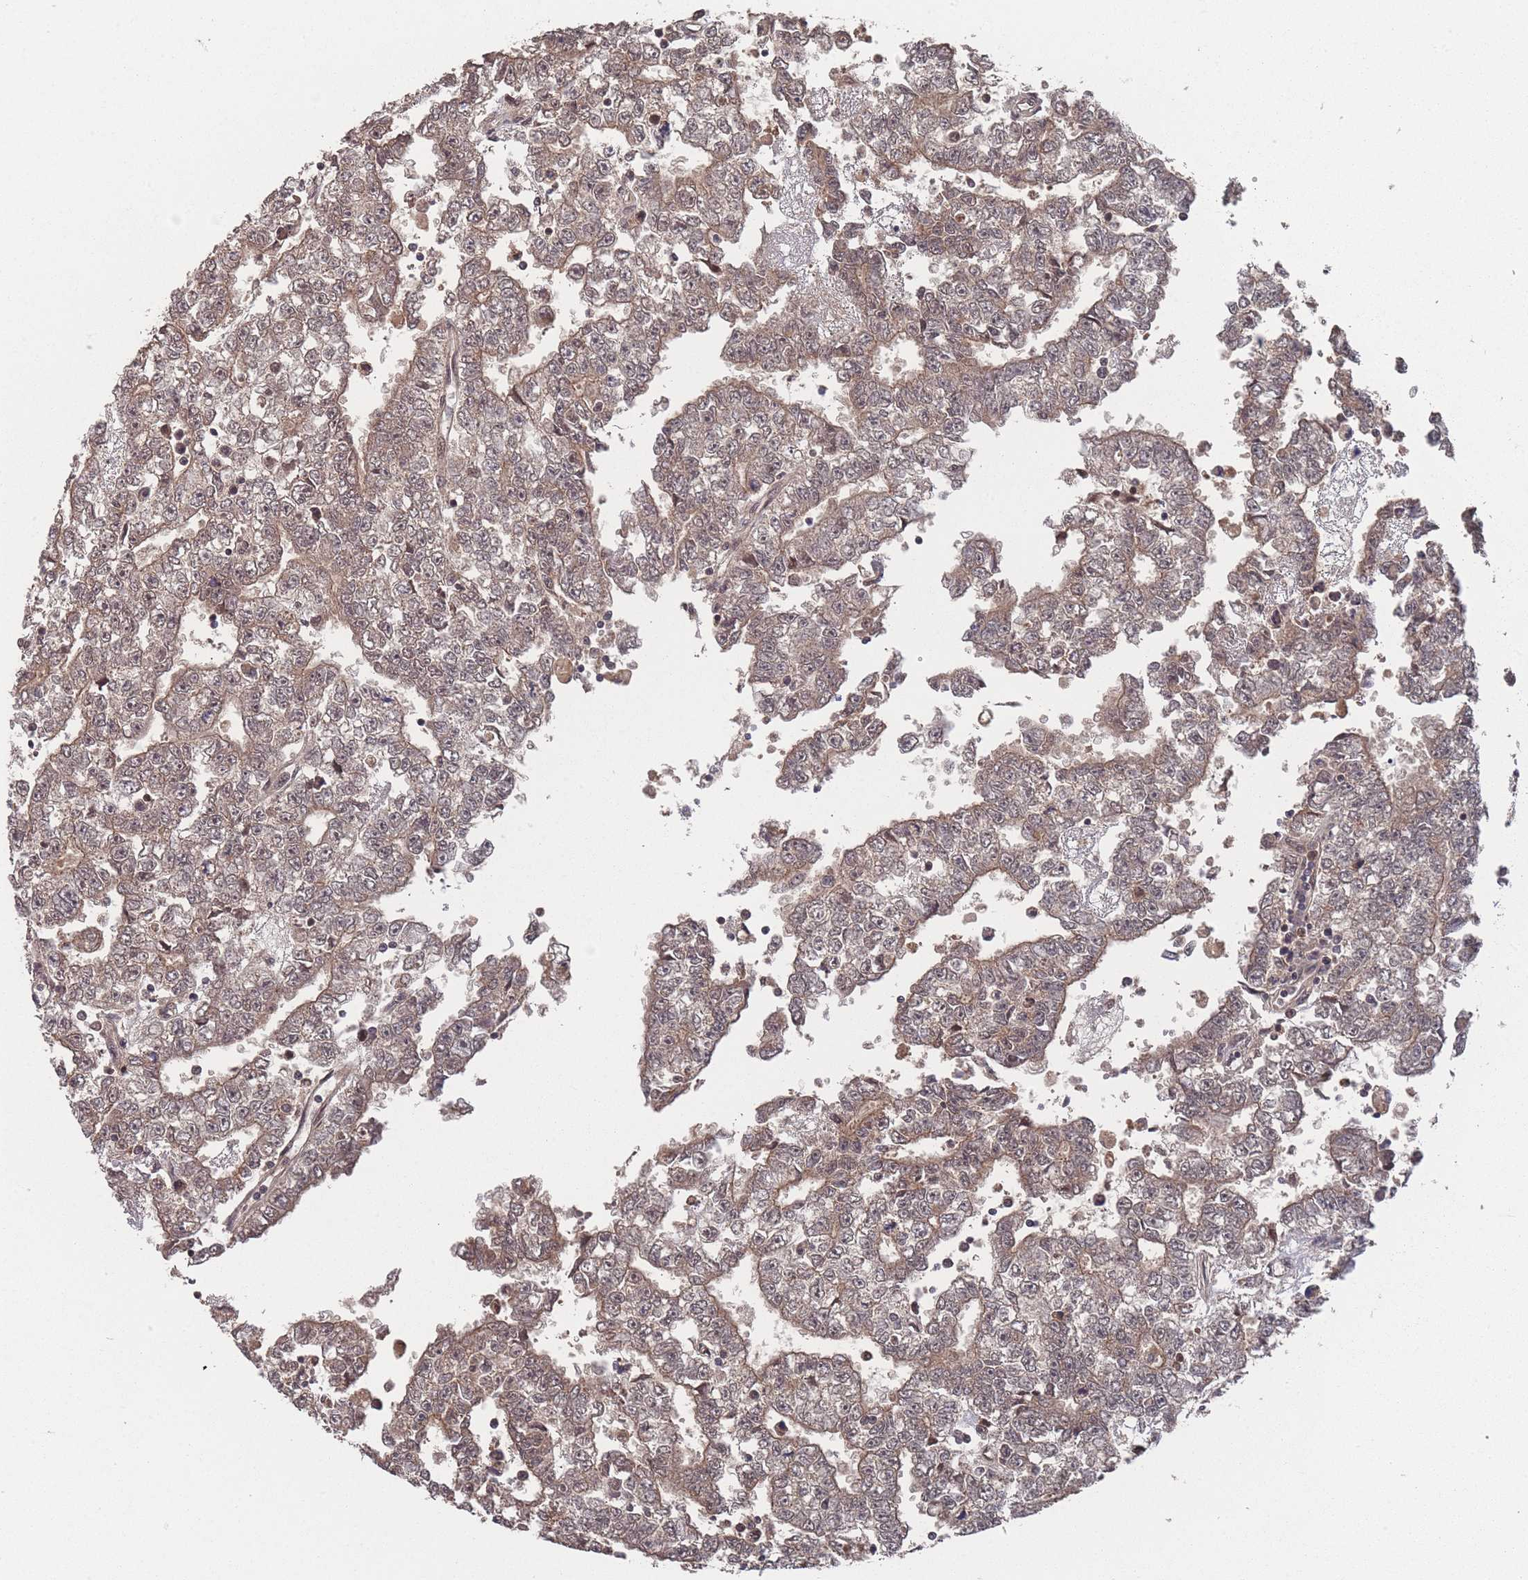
{"staining": {"intensity": "moderate", "quantity": ">75%", "location": "cytoplasmic/membranous,nuclear"}, "tissue": "testis cancer", "cell_type": "Tumor cells", "image_type": "cancer", "snomed": [{"axis": "morphology", "description": "Carcinoma, Embryonal, NOS"}, {"axis": "topography", "description": "Testis"}], "caption": "Testis cancer (embryonal carcinoma) was stained to show a protein in brown. There is medium levels of moderate cytoplasmic/membranous and nuclear staining in about >75% of tumor cells. (brown staining indicates protein expression, while blue staining denotes nuclei).", "gene": "SF3B1", "patient": {"sex": "male", "age": 25}}